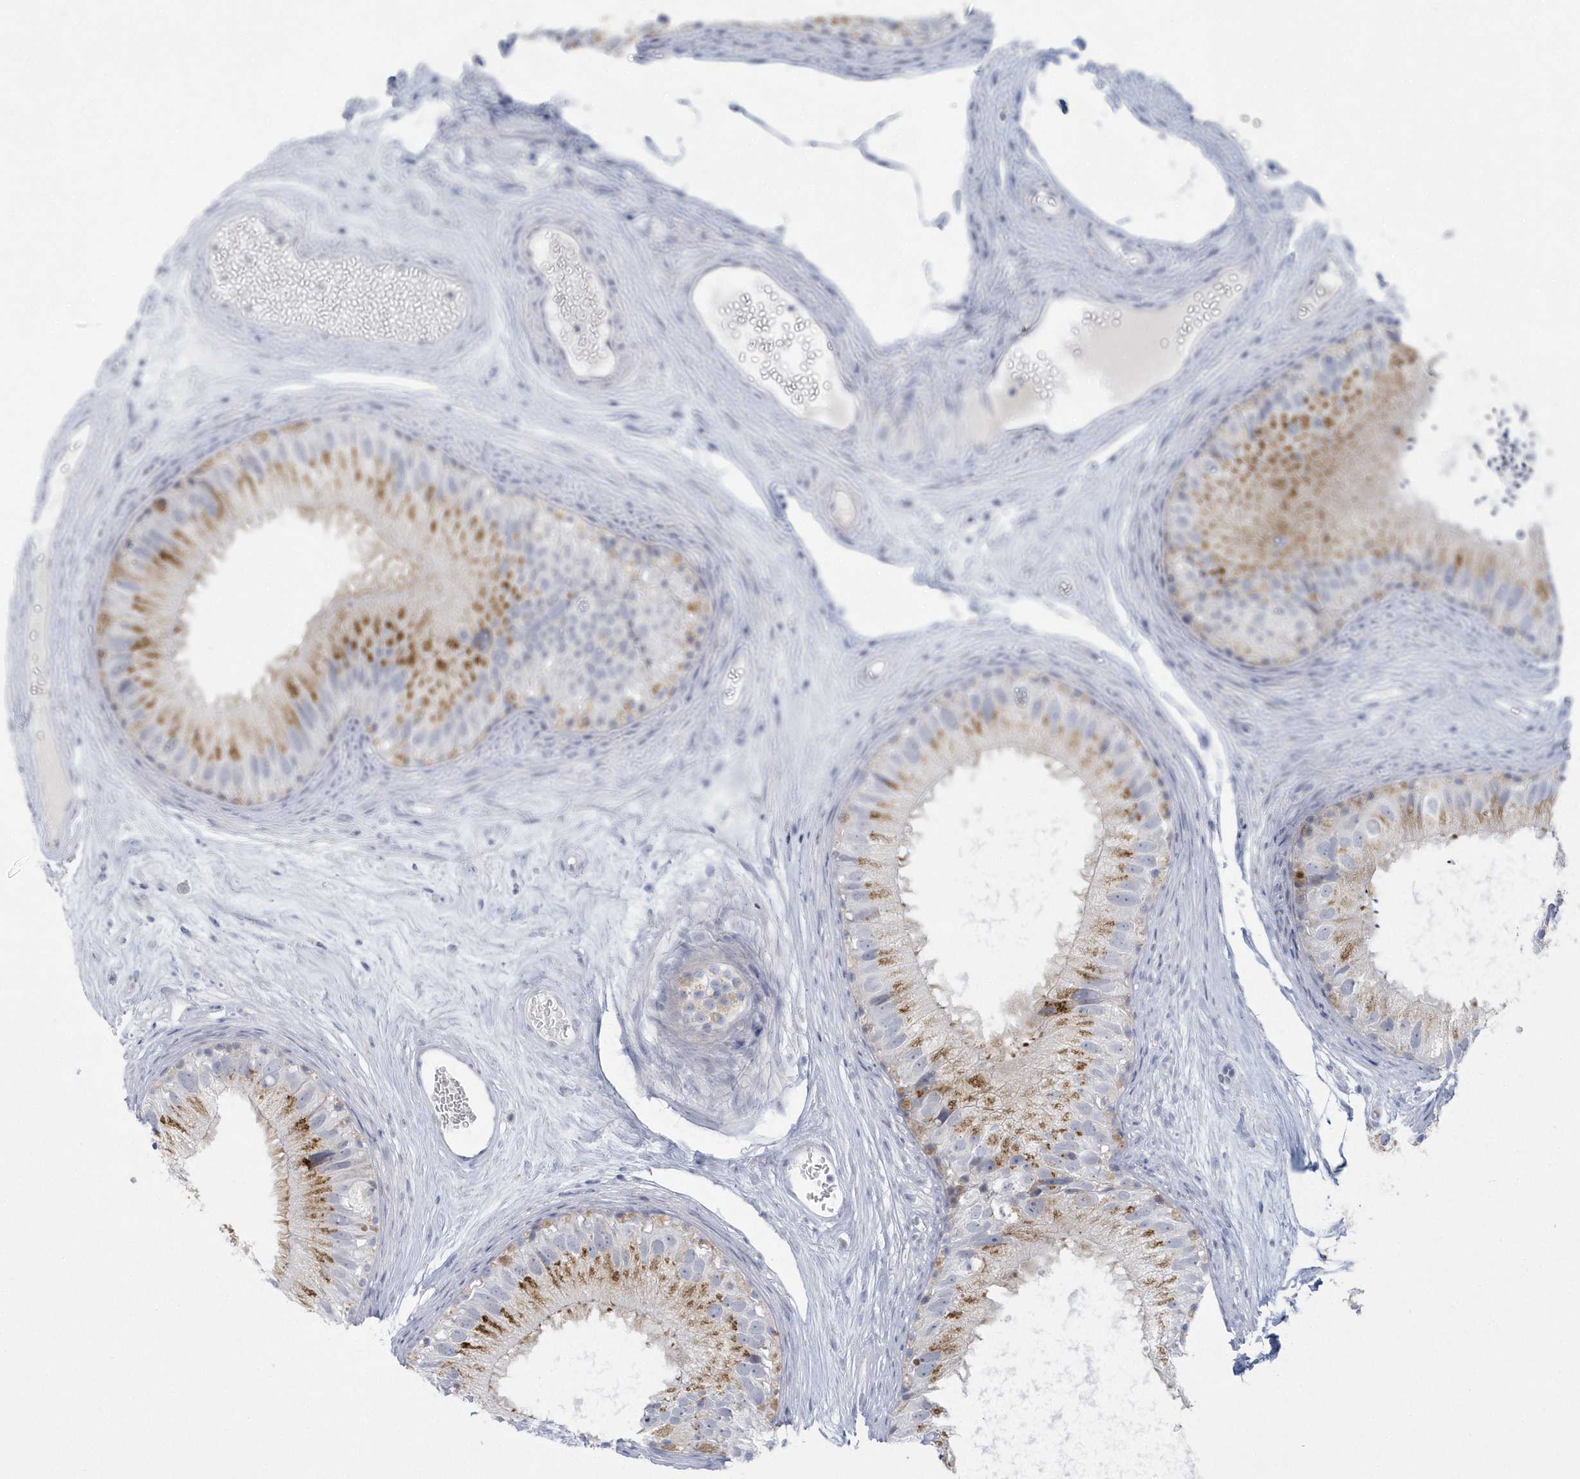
{"staining": {"intensity": "moderate", "quantity": "25%-75%", "location": "cytoplasmic/membranous"}, "tissue": "epididymis", "cell_type": "Glandular cells", "image_type": "normal", "snomed": [{"axis": "morphology", "description": "Normal tissue, NOS"}, {"axis": "topography", "description": "Epididymis"}], "caption": "Benign epididymis displays moderate cytoplasmic/membranous positivity in approximately 25%-75% of glandular cells, visualized by immunohistochemistry.", "gene": "NIPAL1", "patient": {"sex": "male", "age": 77}}